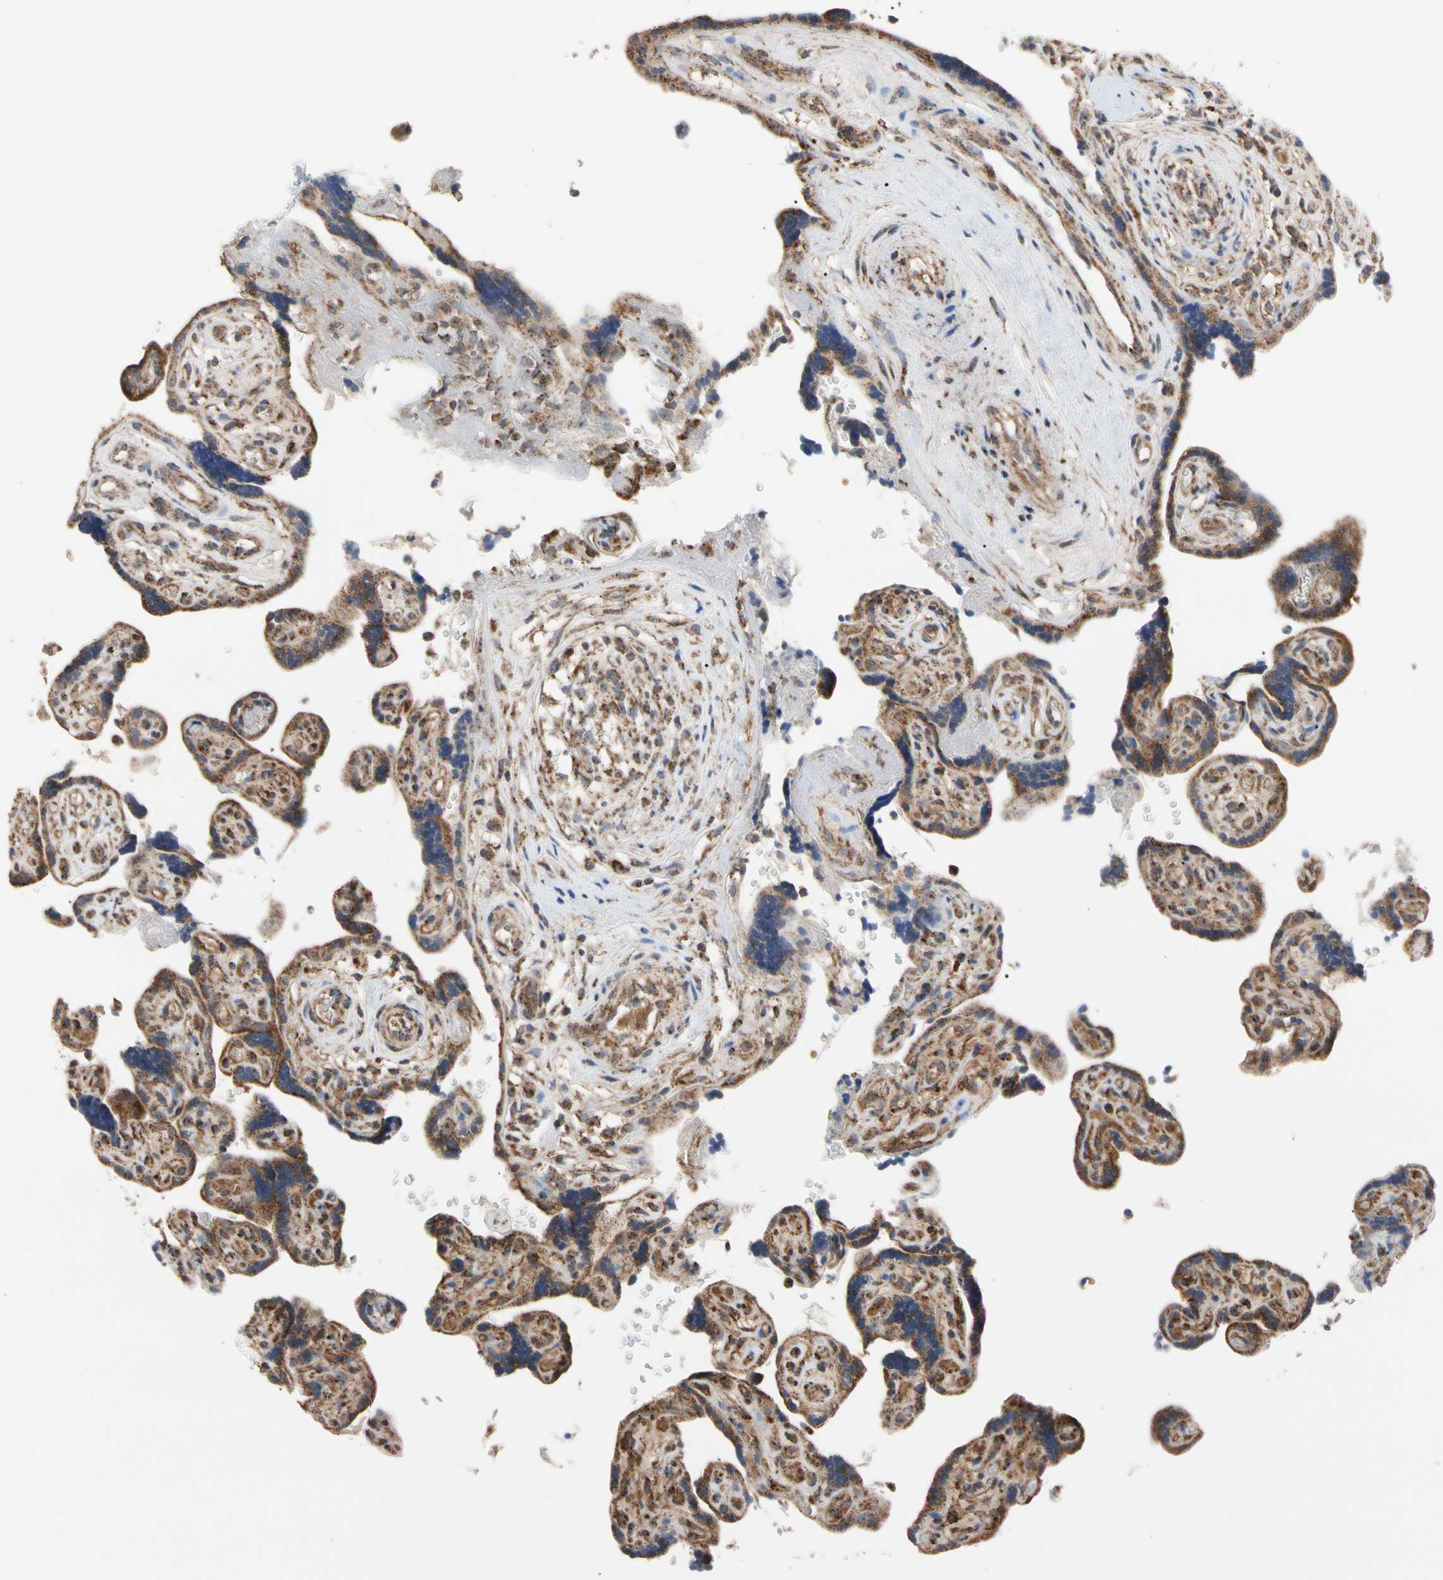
{"staining": {"intensity": "moderate", "quantity": ">75%", "location": "cytoplasmic/membranous"}, "tissue": "placenta", "cell_type": "Trophoblastic cells", "image_type": "normal", "snomed": [{"axis": "morphology", "description": "Normal tissue, NOS"}, {"axis": "topography", "description": "Placenta"}], "caption": "Immunohistochemical staining of benign human placenta reveals >75% levels of moderate cytoplasmic/membranous protein positivity in approximately >75% of trophoblastic cells.", "gene": "FAM110B", "patient": {"sex": "female", "age": 30}}